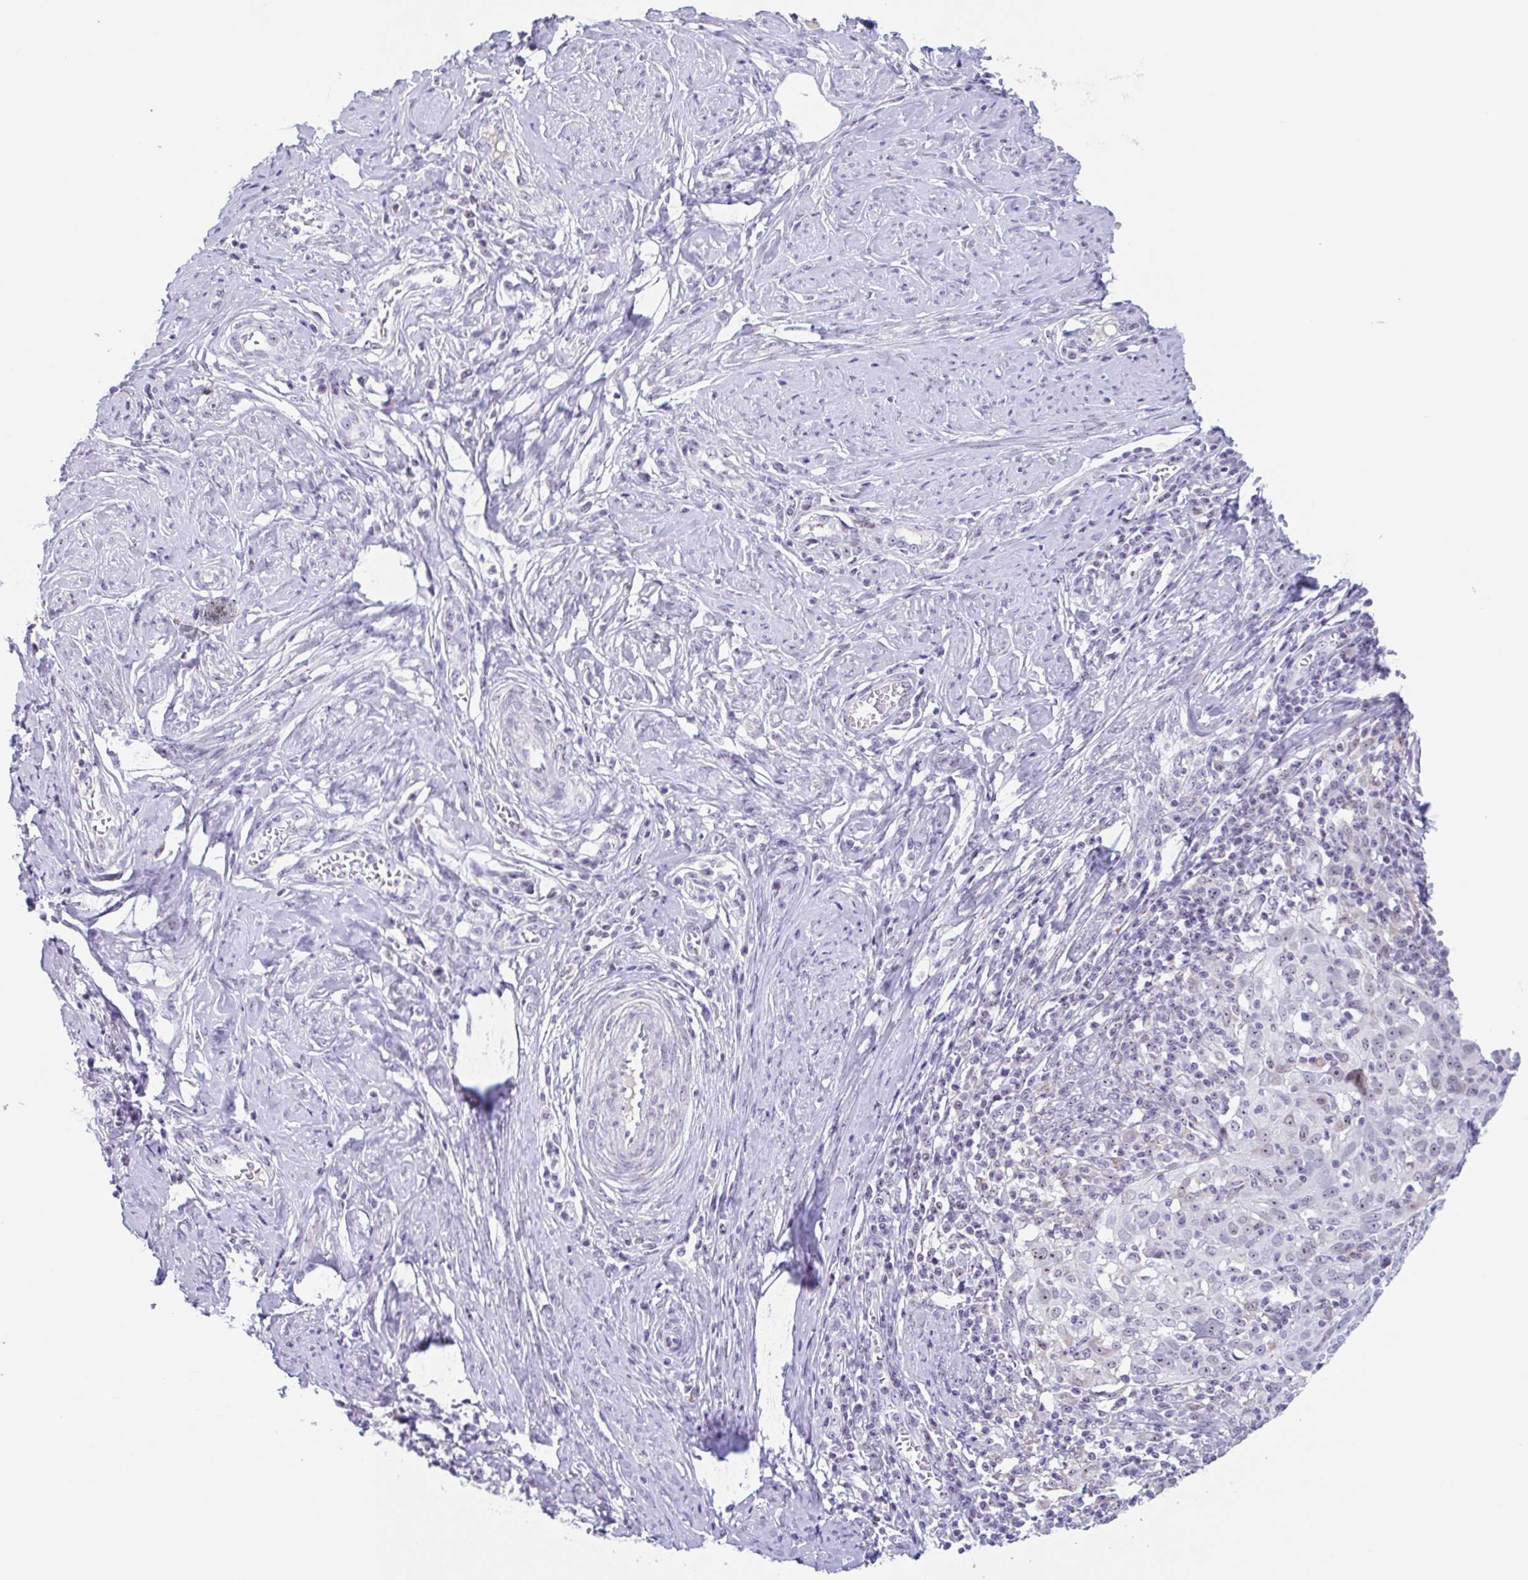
{"staining": {"intensity": "weak", "quantity": "25%-75%", "location": "nuclear"}, "tissue": "cervical cancer", "cell_type": "Tumor cells", "image_type": "cancer", "snomed": [{"axis": "morphology", "description": "Normal tissue, NOS"}, {"axis": "morphology", "description": "Squamous cell carcinoma, NOS"}, {"axis": "topography", "description": "Cervix"}], "caption": "Immunohistochemistry image of neoplastic tissue: human squamous cell carcinoma (cervical) stained using IHC displays low levels of weak protein expression localized specifically in the nuclear of tumor cells, appearing as a nuclear brown color.", "gene": "LENG9", "patient": {"sex": "female", "age": 31}}